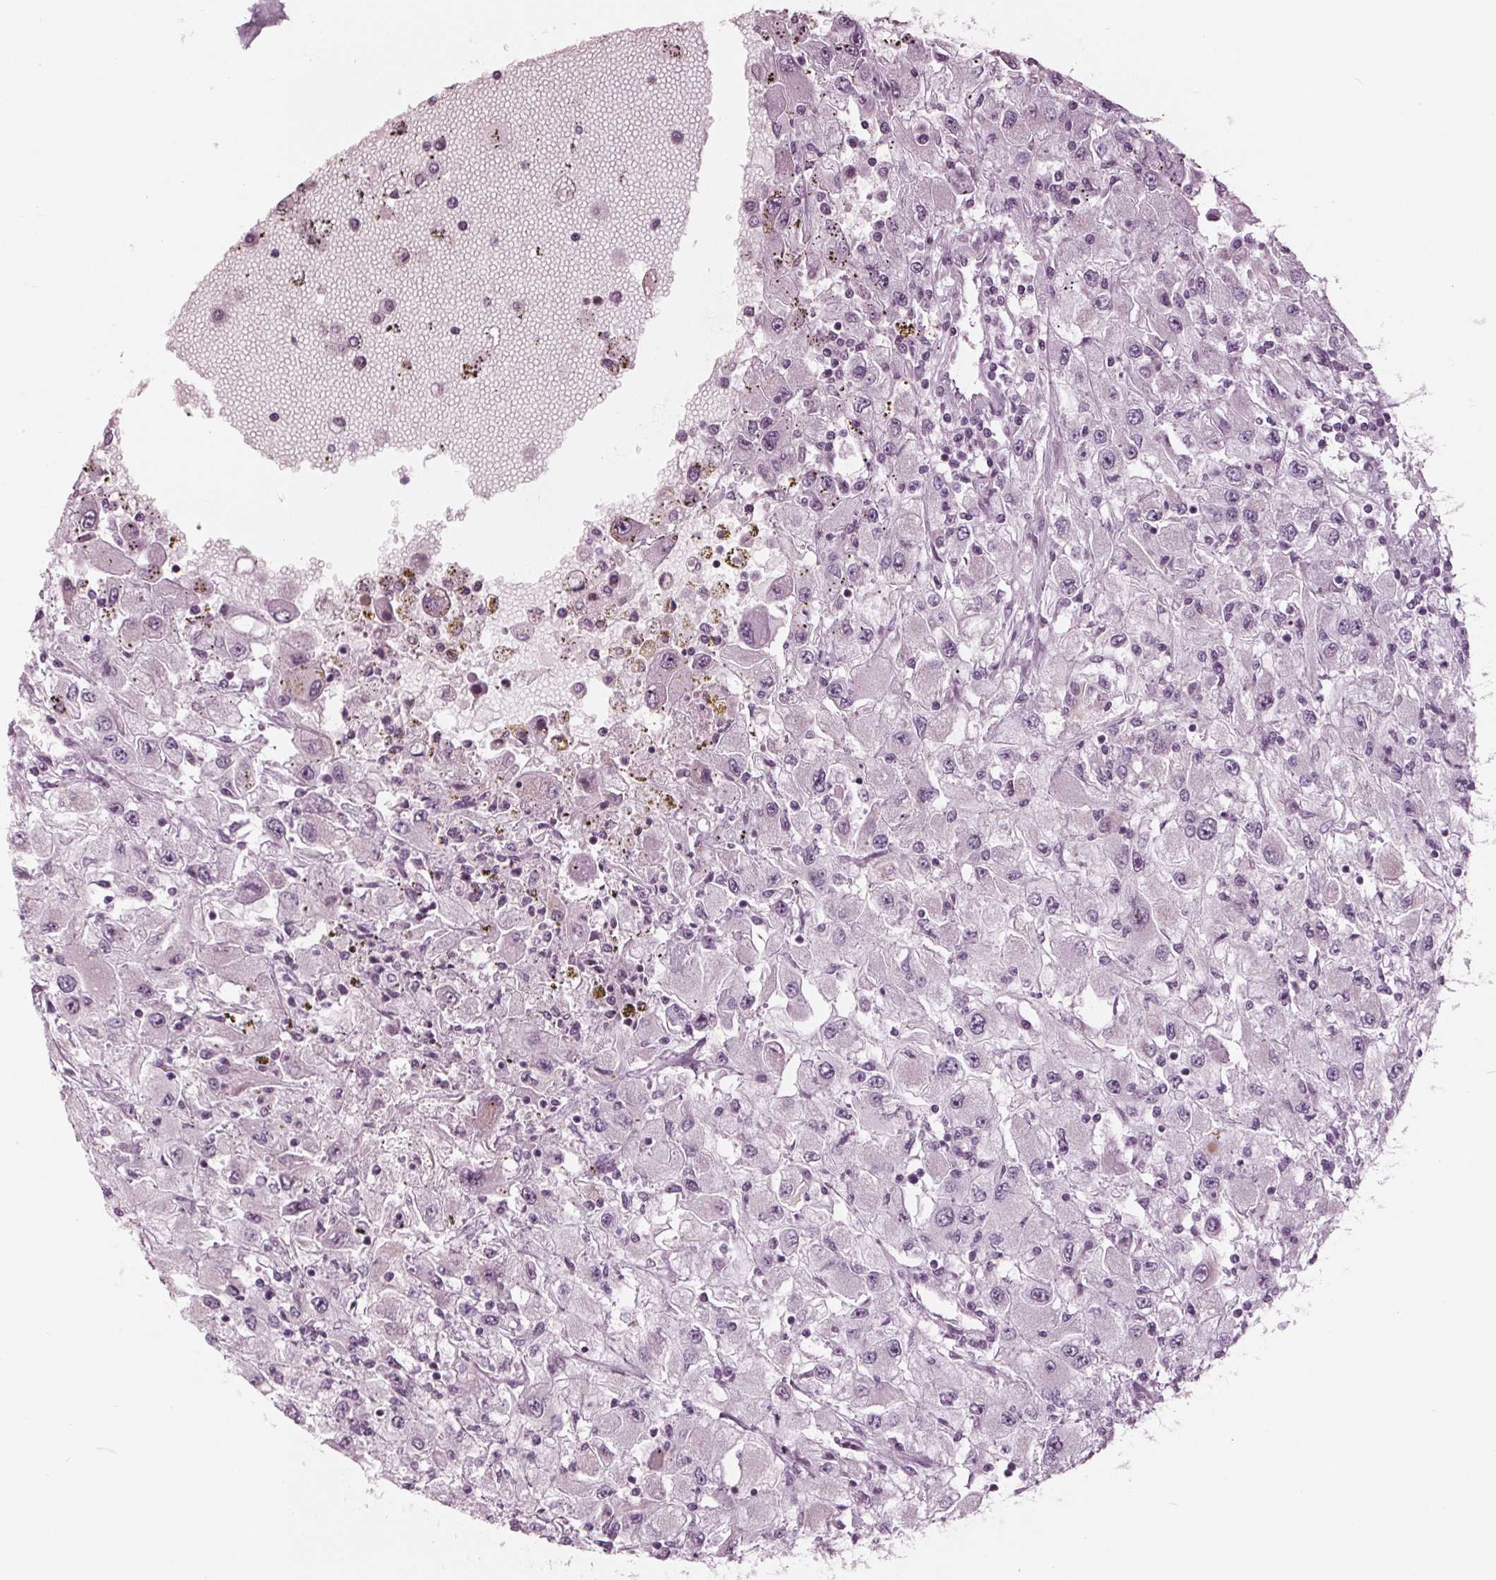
{"staining": {"intensity": "negative", "quantity": "none", "location": "none"}, "tissue": "renal cancer", "cell_type": "Tumor cells", "image_type": "cancer", "snomed": [{"axis": "morphology", "description": "Adenocarcinoma, NOS"}, {"axis": "topography", "description": "Kidney"}], "caption": "Tumor cells show no significant protein expression in renal adenocarcinoma.", "gene": "CLN6", "patient": {"sex": "female", "age": 67}}